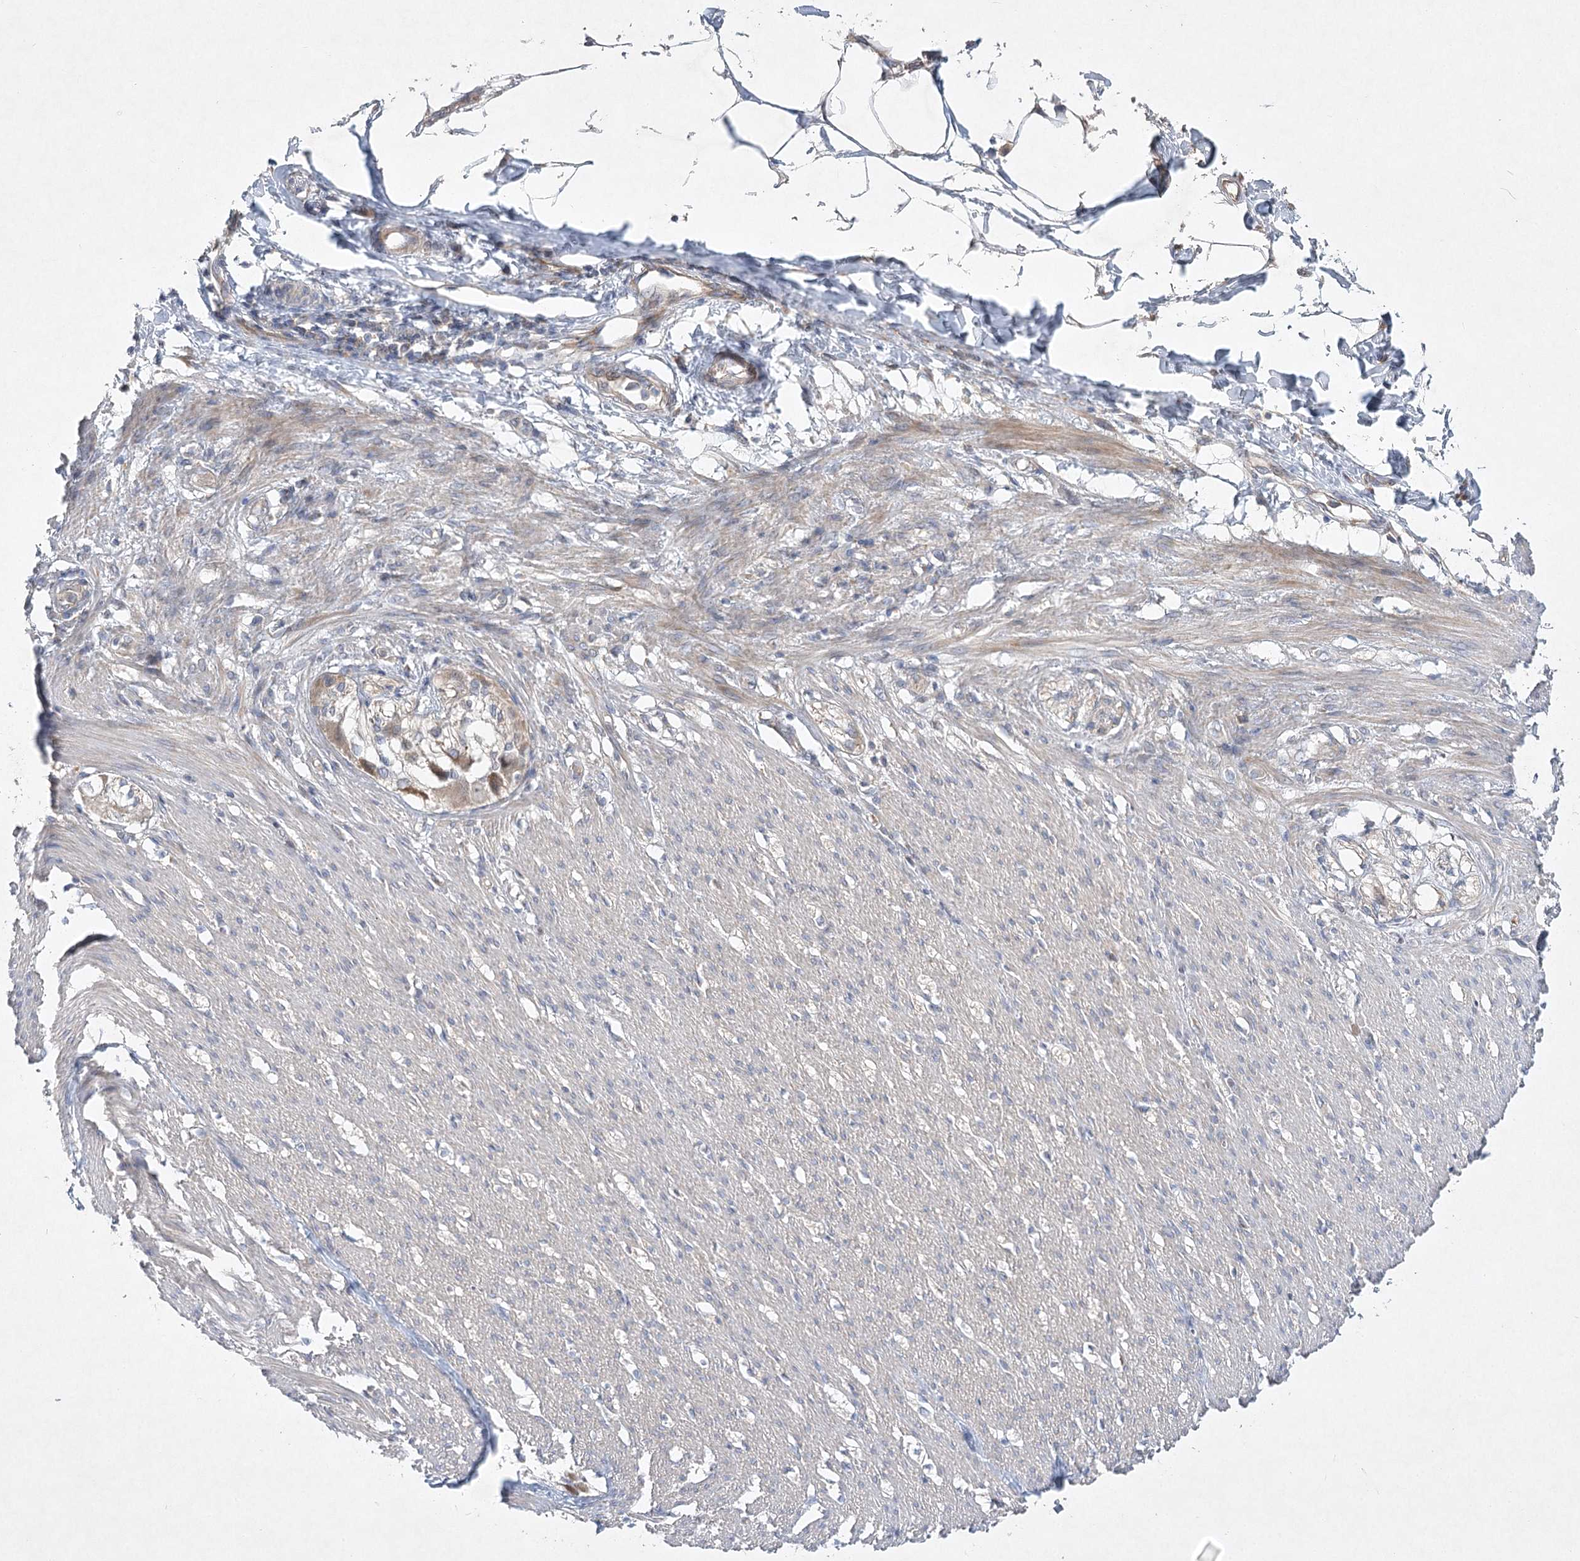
{"staining": {"intensity": "weak", "quantity": "25%-75%", "location": "cytoplasmic/membranous"}, "tissue": "smooth muscle", "cell_type": "Smooth muscle cells", "image_type": "normal", "snomed": [{"axis": "morphology", "description": "Normal tissue, NOS"}, {"axis": "morphology", "description": "Adenocarcinoma, NOS"}, {"axis": "topography", "description": "Smooth muscle"}, {"axis": "topography", "description": "Colon"}], "caption": "Protein staining of normal smooth muscle shows weak cytoplasmic/membranous staining in about 25%-75% of smooth muscle cells. (brown staining indicates protein expression, while blue staining denotes nuclei).", "gene": "PYROXD1", "patient": {"sex": "male", "age": 14}}